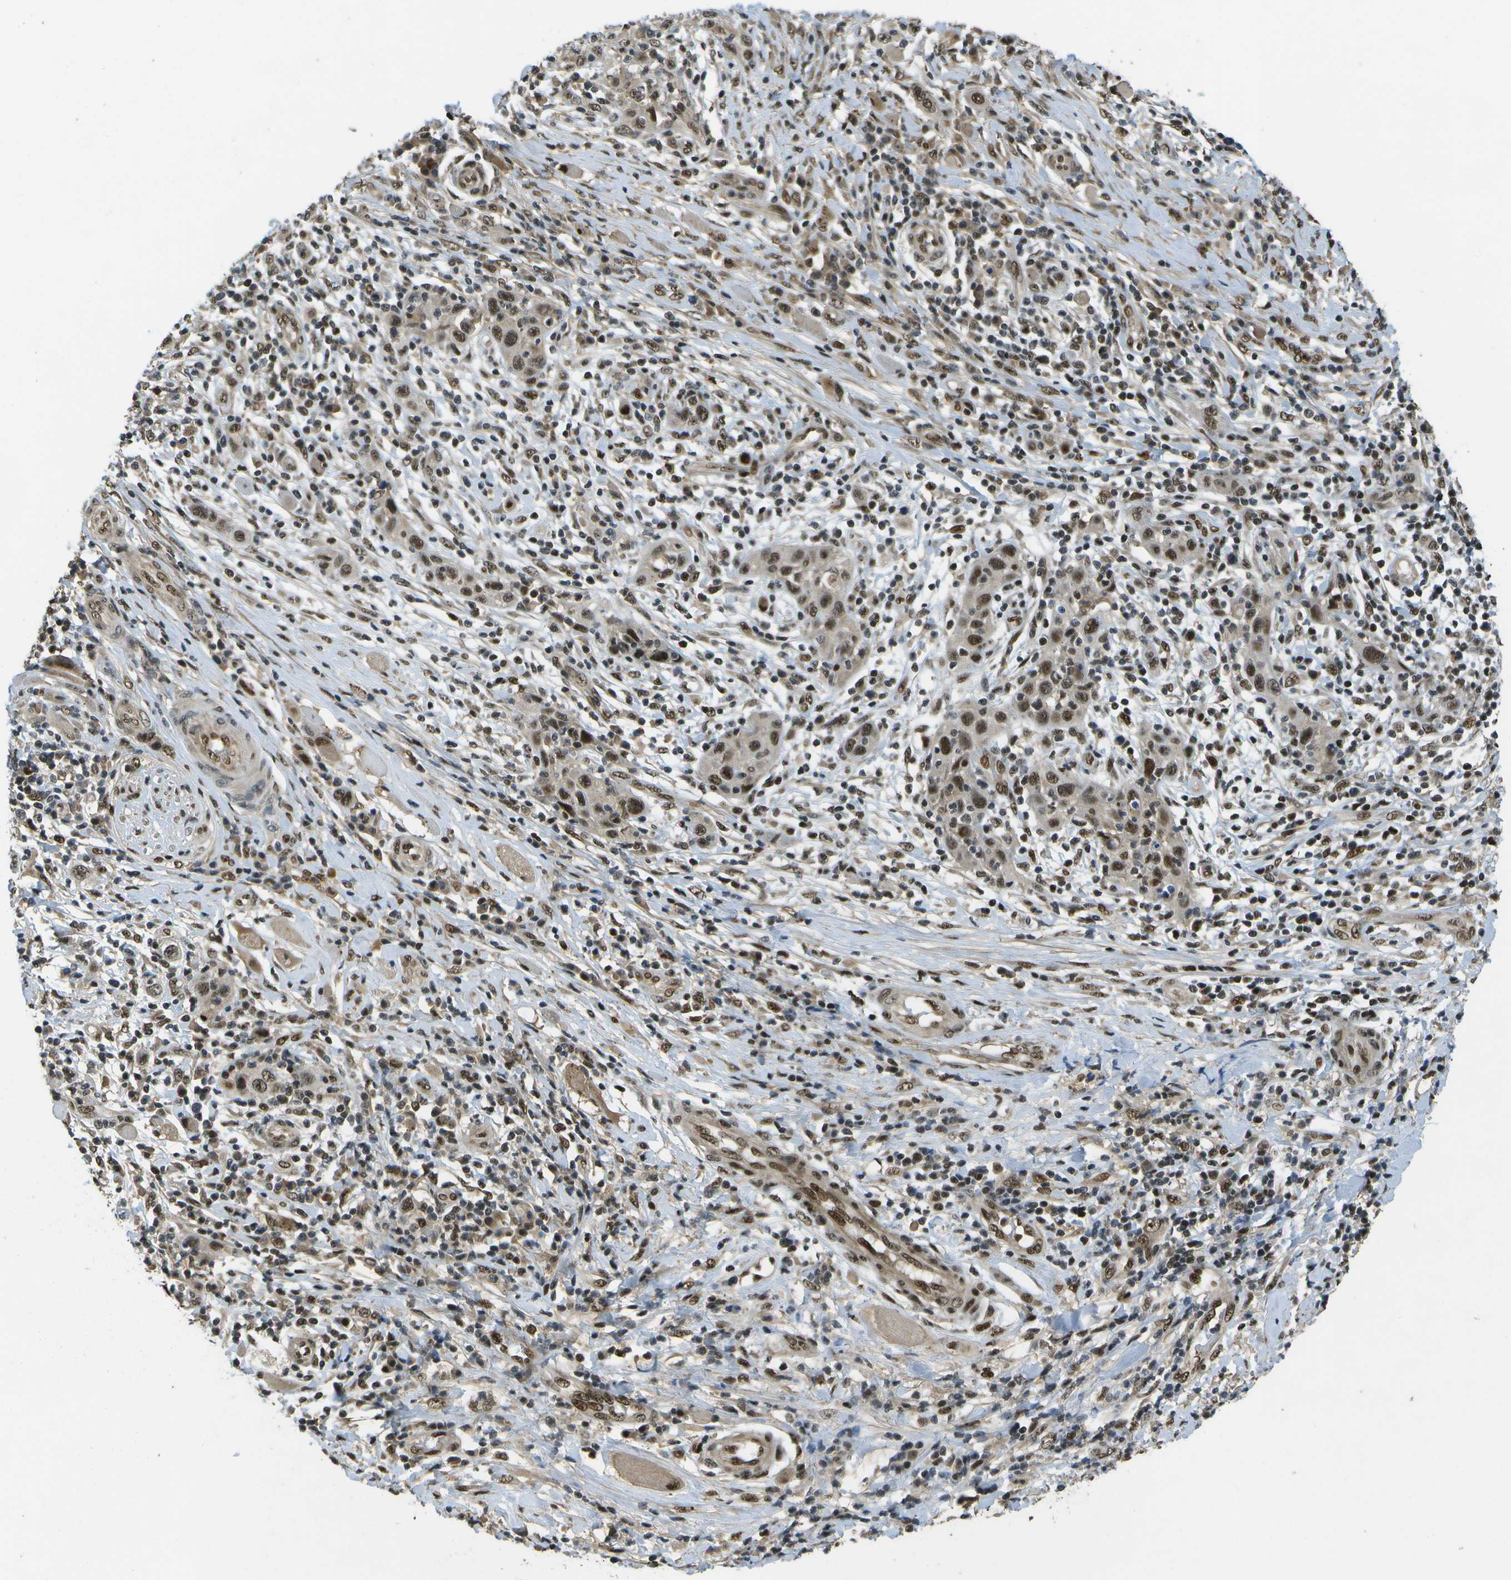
{"staining": {"intensity": "strong", "quantity": ">75%", "location": "nuclear"}, "tissue": "skin cancer", "cell_type": "Tumor cells", "image_type": "cancer", "snomed": [{"axis": "morphology", "description": "Squamous cell carcinoma, NOS"}, {"axis": "topography", "description": "Skin"}], "caption": "Protein staining of skin squamous cell carcinoma tissue reveals strong nuclear staining in approximately >75% of tumor cells. The staining is performed using DAB brown chromogen to label protein expression. The nuclei are counter-stained blue using hematoxylin.", "gene": "GANC", "patient": {"sex": "female", "age": 88}}